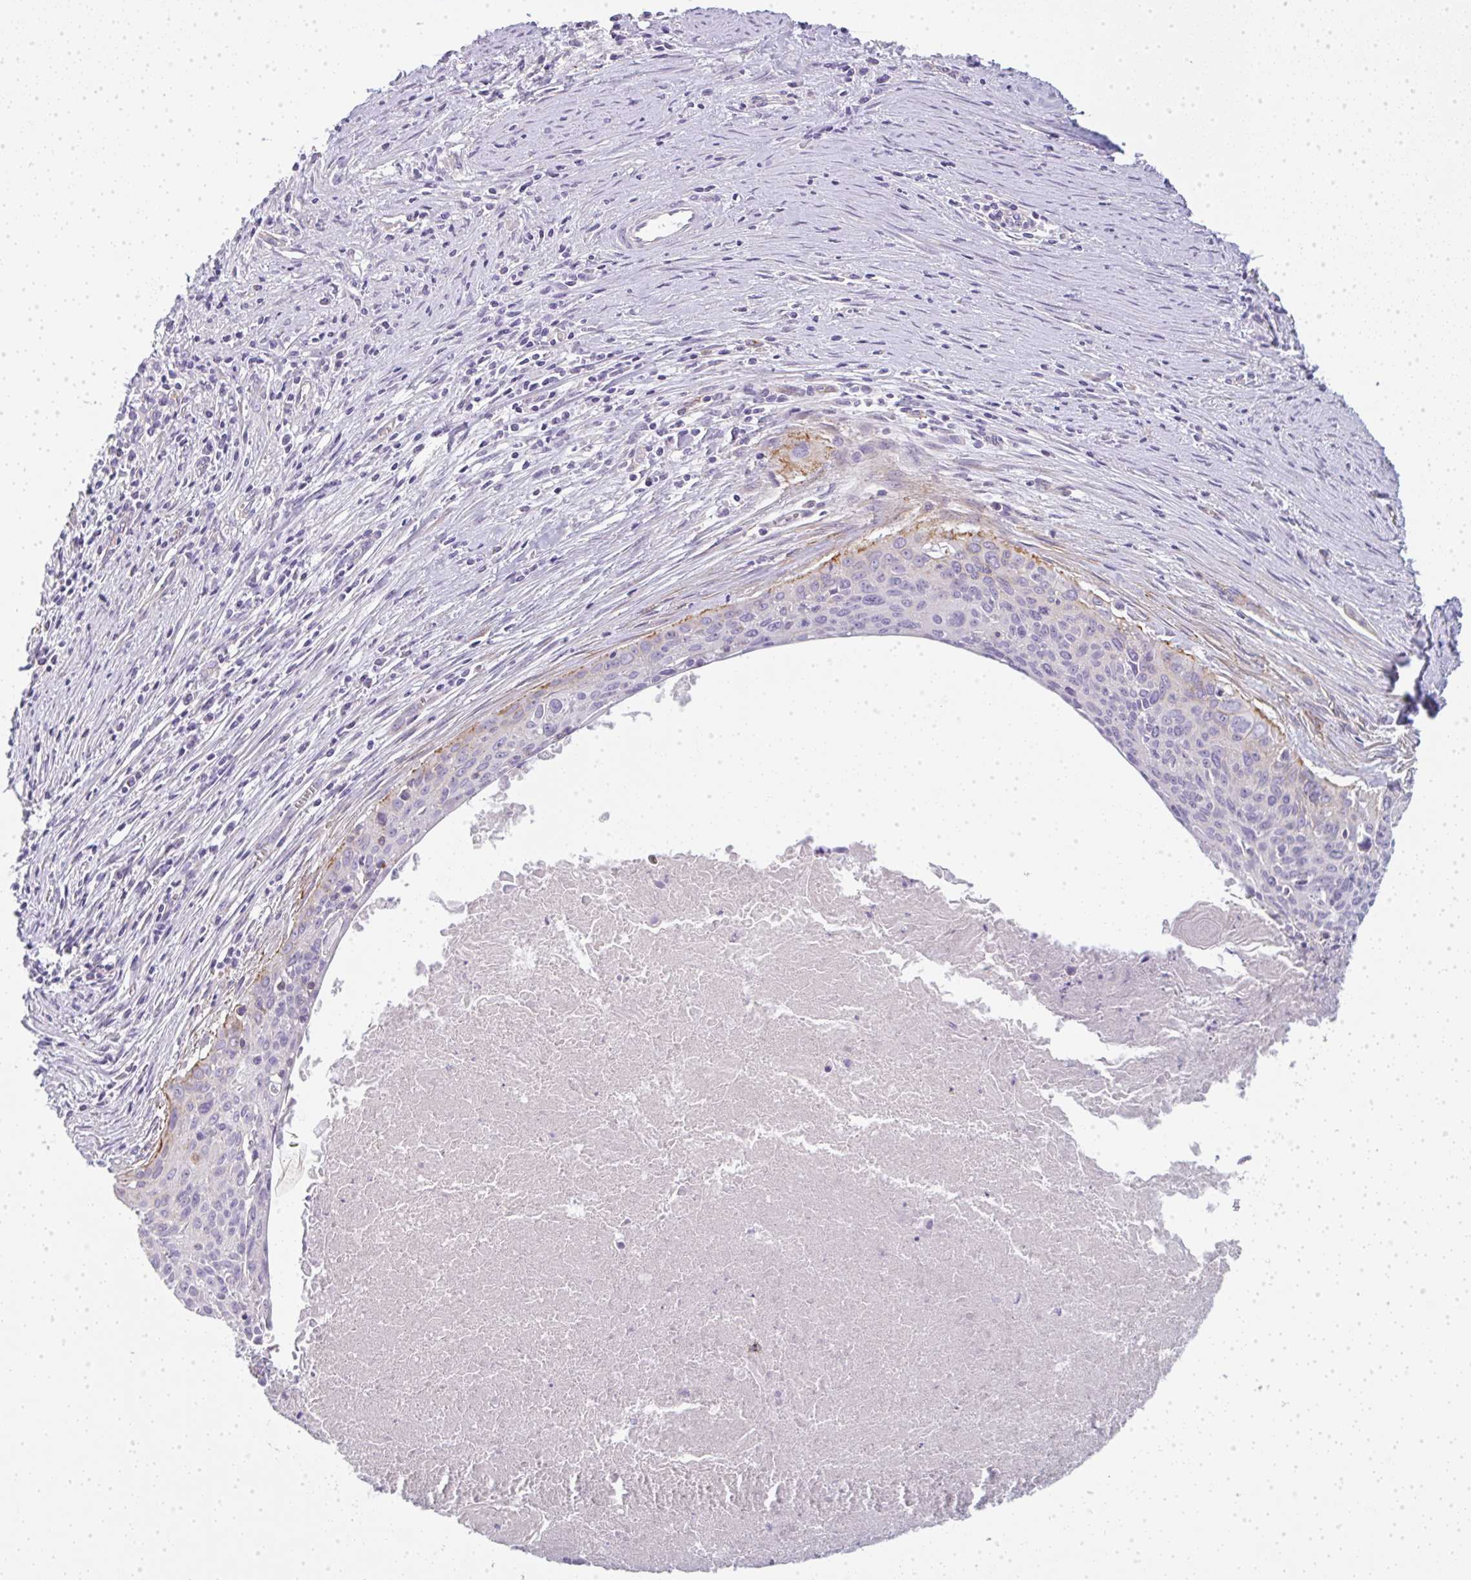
{"staining": {"intensity": "moderate", "quantity": "<25%", "location": "cytoplasmic/membranous"}, "tissue": "cervical cancer", "cell_type": "Tumor cells", "image_type": "cancer", "snomed": [{"axis": "morphology", "description": "Squamous cell carcinoma, NOS"}, {"axis": "topography", "description": "Cervix"}], "caption": "This is a histology image of immunohistochemistry (IHC) staining of cervical squamous cell carcinoma, which shows moderate expression in the cytoplasmic/membranous of tumor cells.", "gene": "LPAR4", "patient": {"sex": "female", "age": 55}}